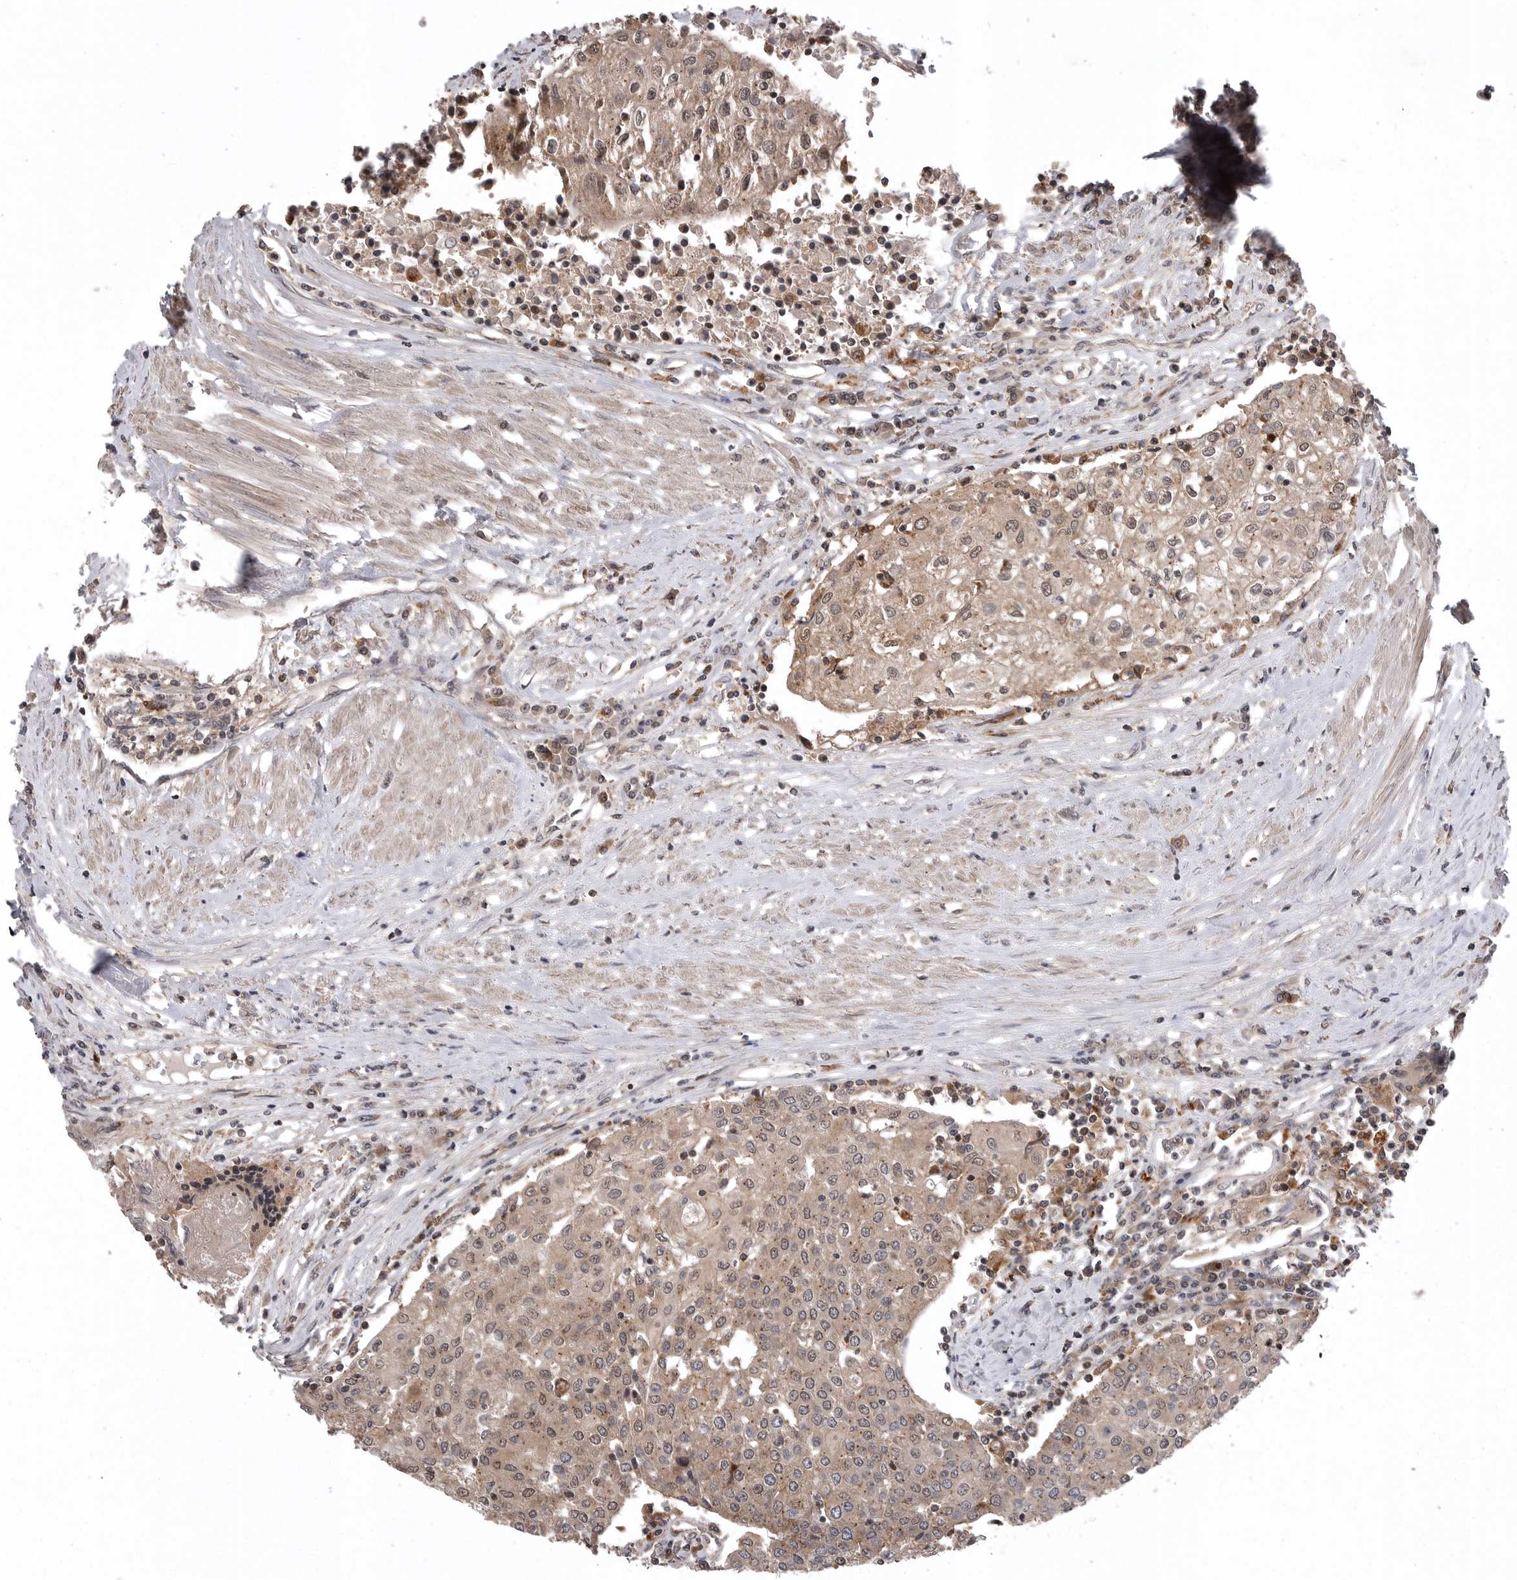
{"staining": {"intensity": "moderate", "quantity": ">75%", "location": "cytoplasmic/membranous,nuclear"}, "tissue": "urothelial cancer", "cell_type": "Tumor cells", "image_type": "cancer", "snomed": [{"axis": "morphology", "description": "Urothelial carcinoma, High grade"}, {"axis": "topography", "description": "Urinary bladder"}], "caption": "The micrograph reveals a brown stain indicating the presence of a protein in the cytoplasmic/membranous and nuclear of tumor cells in high-grade urothelial carcinoma.", "gene": "AOAH", "patient": {"sex": "female", "age": 85}}